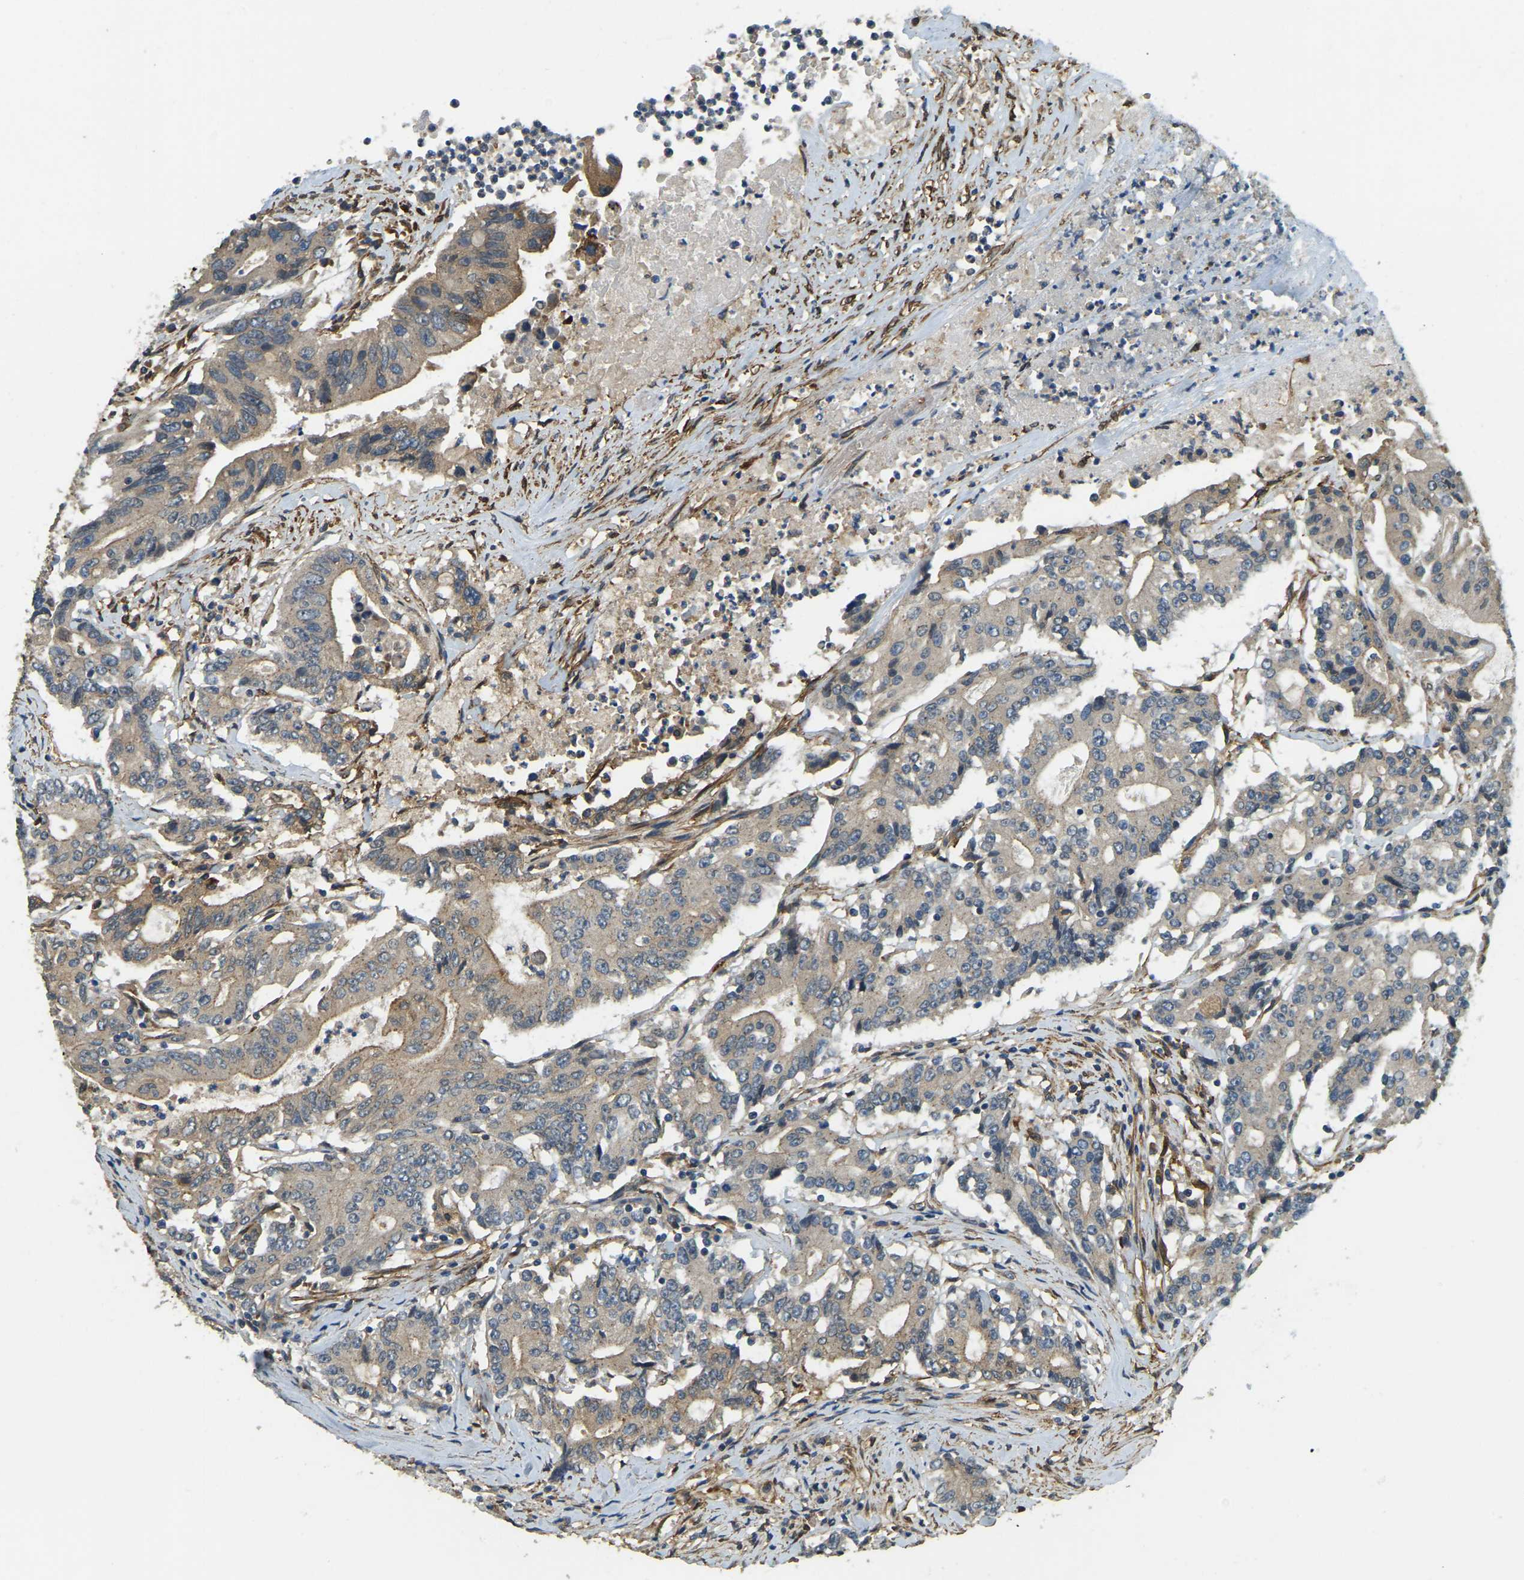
{"staining": {"intensity": "weak", "quantity": ">75%", "location": "cytoplasmic/membranous"}, "tissue": "colorectal cancer", "cell_type": "Tumor cells", "image_type": "cancer", "snomed": [{"axis": "morphology", "description": "Adenocarcinoma, NOS"}, {"axis": "topography", "description": "Colon"}], "caption": "A micrograph showing weak cytoplasmic/membranous positivity in about >75% of tumor cells in colorectal cancer, as visualized by brown immunohistochemical staining.", "gene": "ERGIC1", "patient": {"sex": "female", "age": 77}}